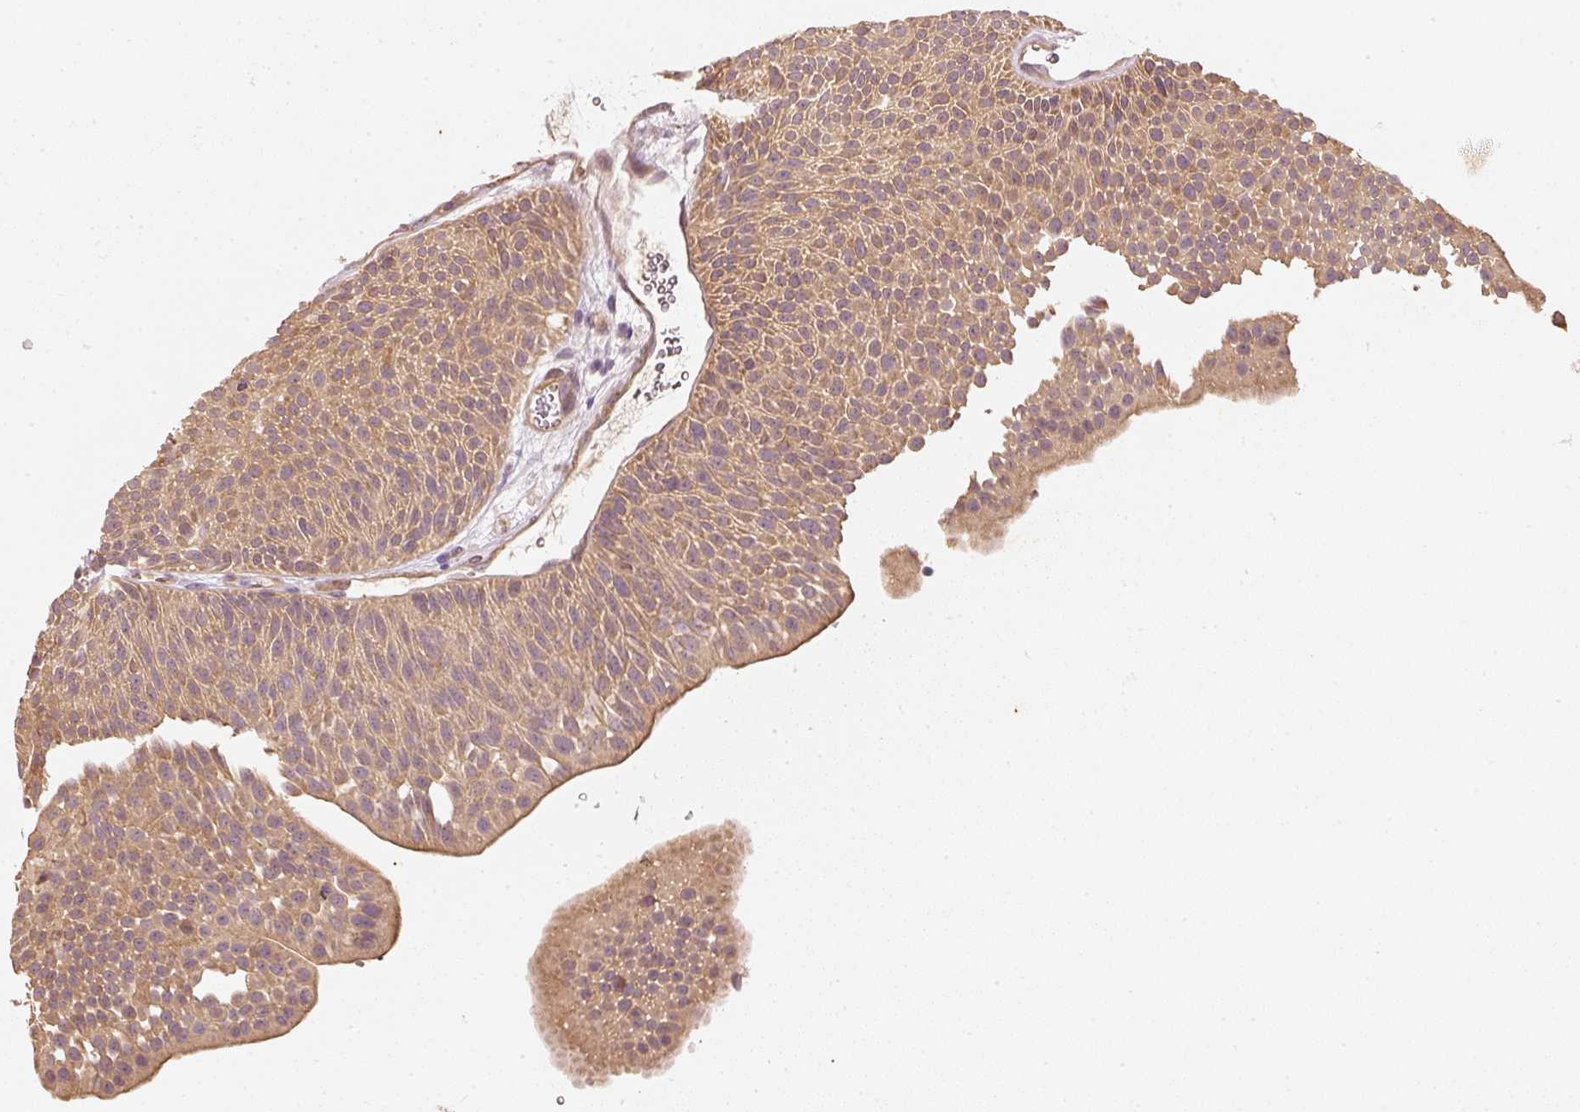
{"staining": {"intensity": "moderate", "quantity": ">75%", "location": "cytoplasmic/membranous"}, "tissue": "urothelial cancer", "cell_type": "Tumor cells", "image_type": "cancer", "snomed": [{"axis": "morphology", "description": "Urothelial carcinoma, NOS"}, {"axis": "topography", "description": "Urinary bladder"}], "caption": "Protein staining of transitional cell carcinoma tissue demonstrates moderate cytoplasmic/membranous positivity in approximately >75% of tumor cells.", "gene": "RGL2", "patient": {"sex": "male", "age": 67}}